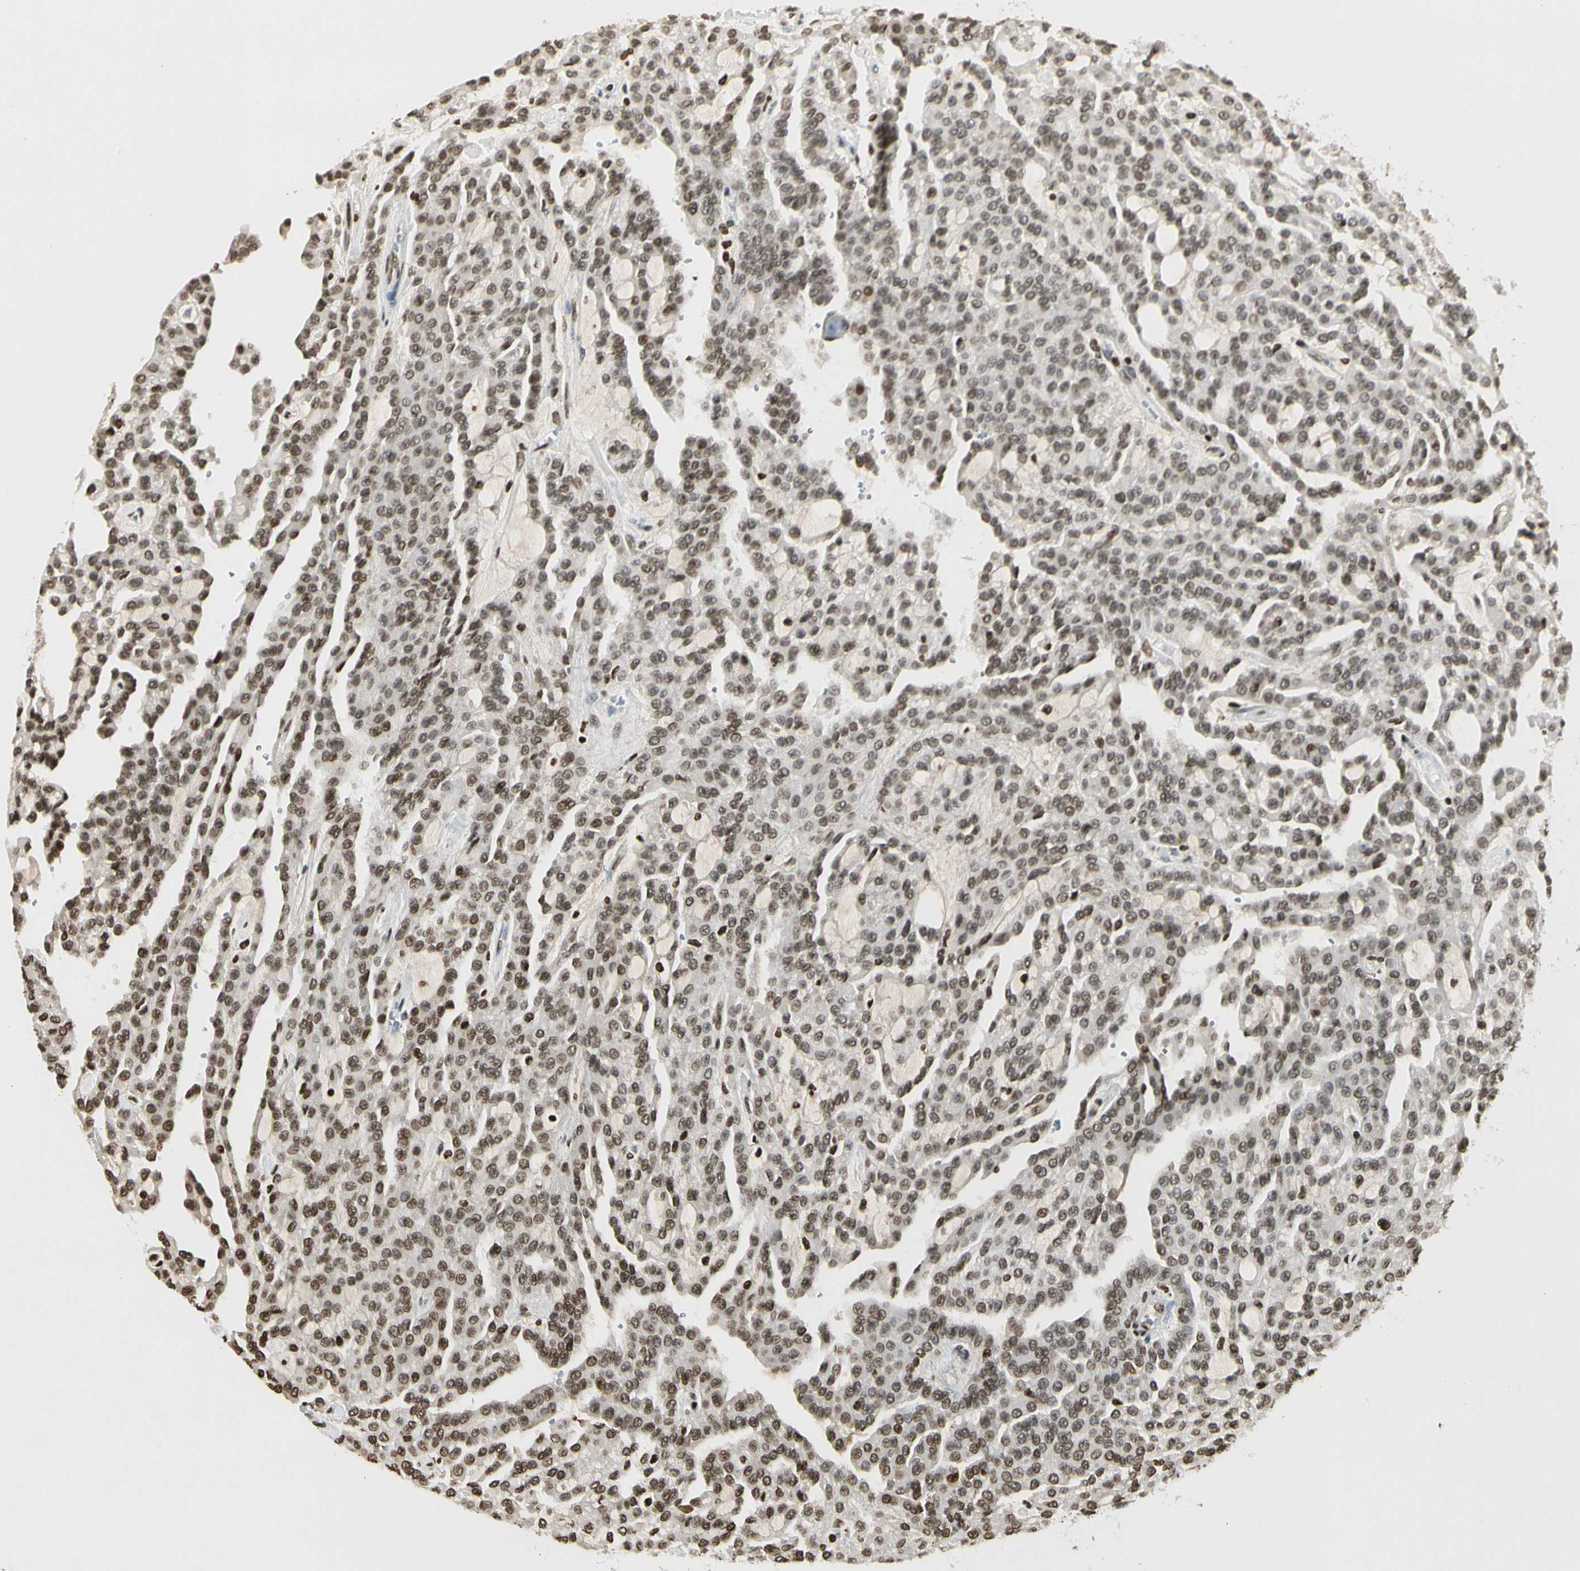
{"staining": {"intensity": "moderate", "quantity": "25%-75%", "location": "nuclear"}, "tissue": "renal cancer", "cell_type": "Tumor cells", "image_type": "cancer", "snomed": [{"axis": "morphology", "description": "Adenocarcinoma, NOS"}, {"axis": "topography", "description": "Kidney"}], "caption": "The histopathology image shows immunohistochemical staining of renal cancer. There is moderate nuclear staining is seen in about 25%-75% of tumor cells.", "gene": "RORA", "patient": {"sex": "male", "age": 63}}